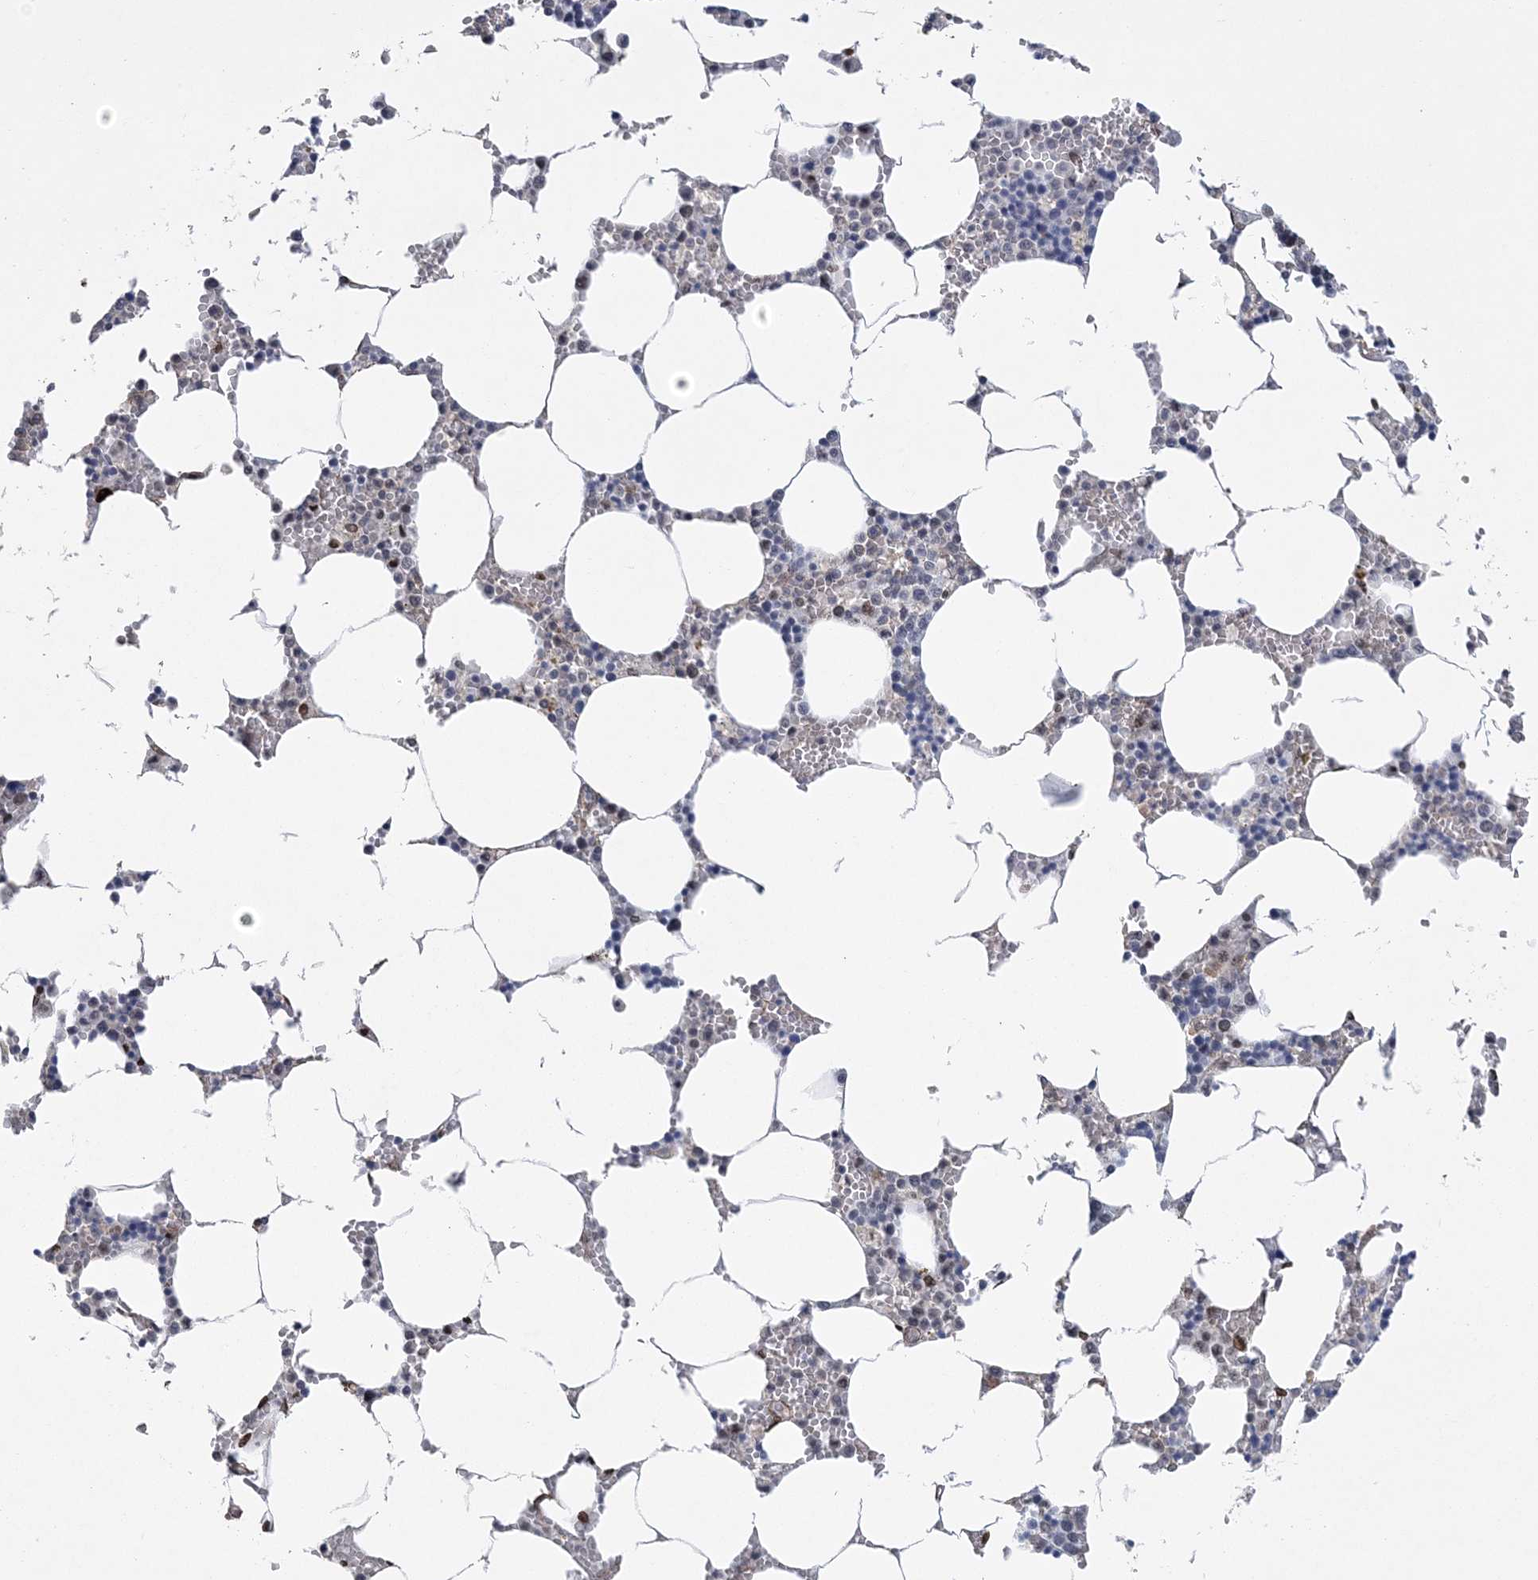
{"staining": {"intensity": "moderate", "quantity": "<25%", "location": "cytoplasmic/membranous,nuclear"}, "tissue": "bone marrow", "cell_type": "Hematopoietic cells", "image_type": "normal", "snomed": [{"axis": "morphology", "description": "Normal tissue, NOS"}, {"axis": "topography", "description": "Bone marrow"}], "caption": "Bone marrow stained with immunohistochemistry (IHC) exhibits moderate cytoplasmic/membranous,nuclear positivity in about <25% of hematopoietic cells. (IHC, brightfield microscopy, high magnification).", "gene": "HOMEZ", "patient": {"sex": "male", "age": 70}}